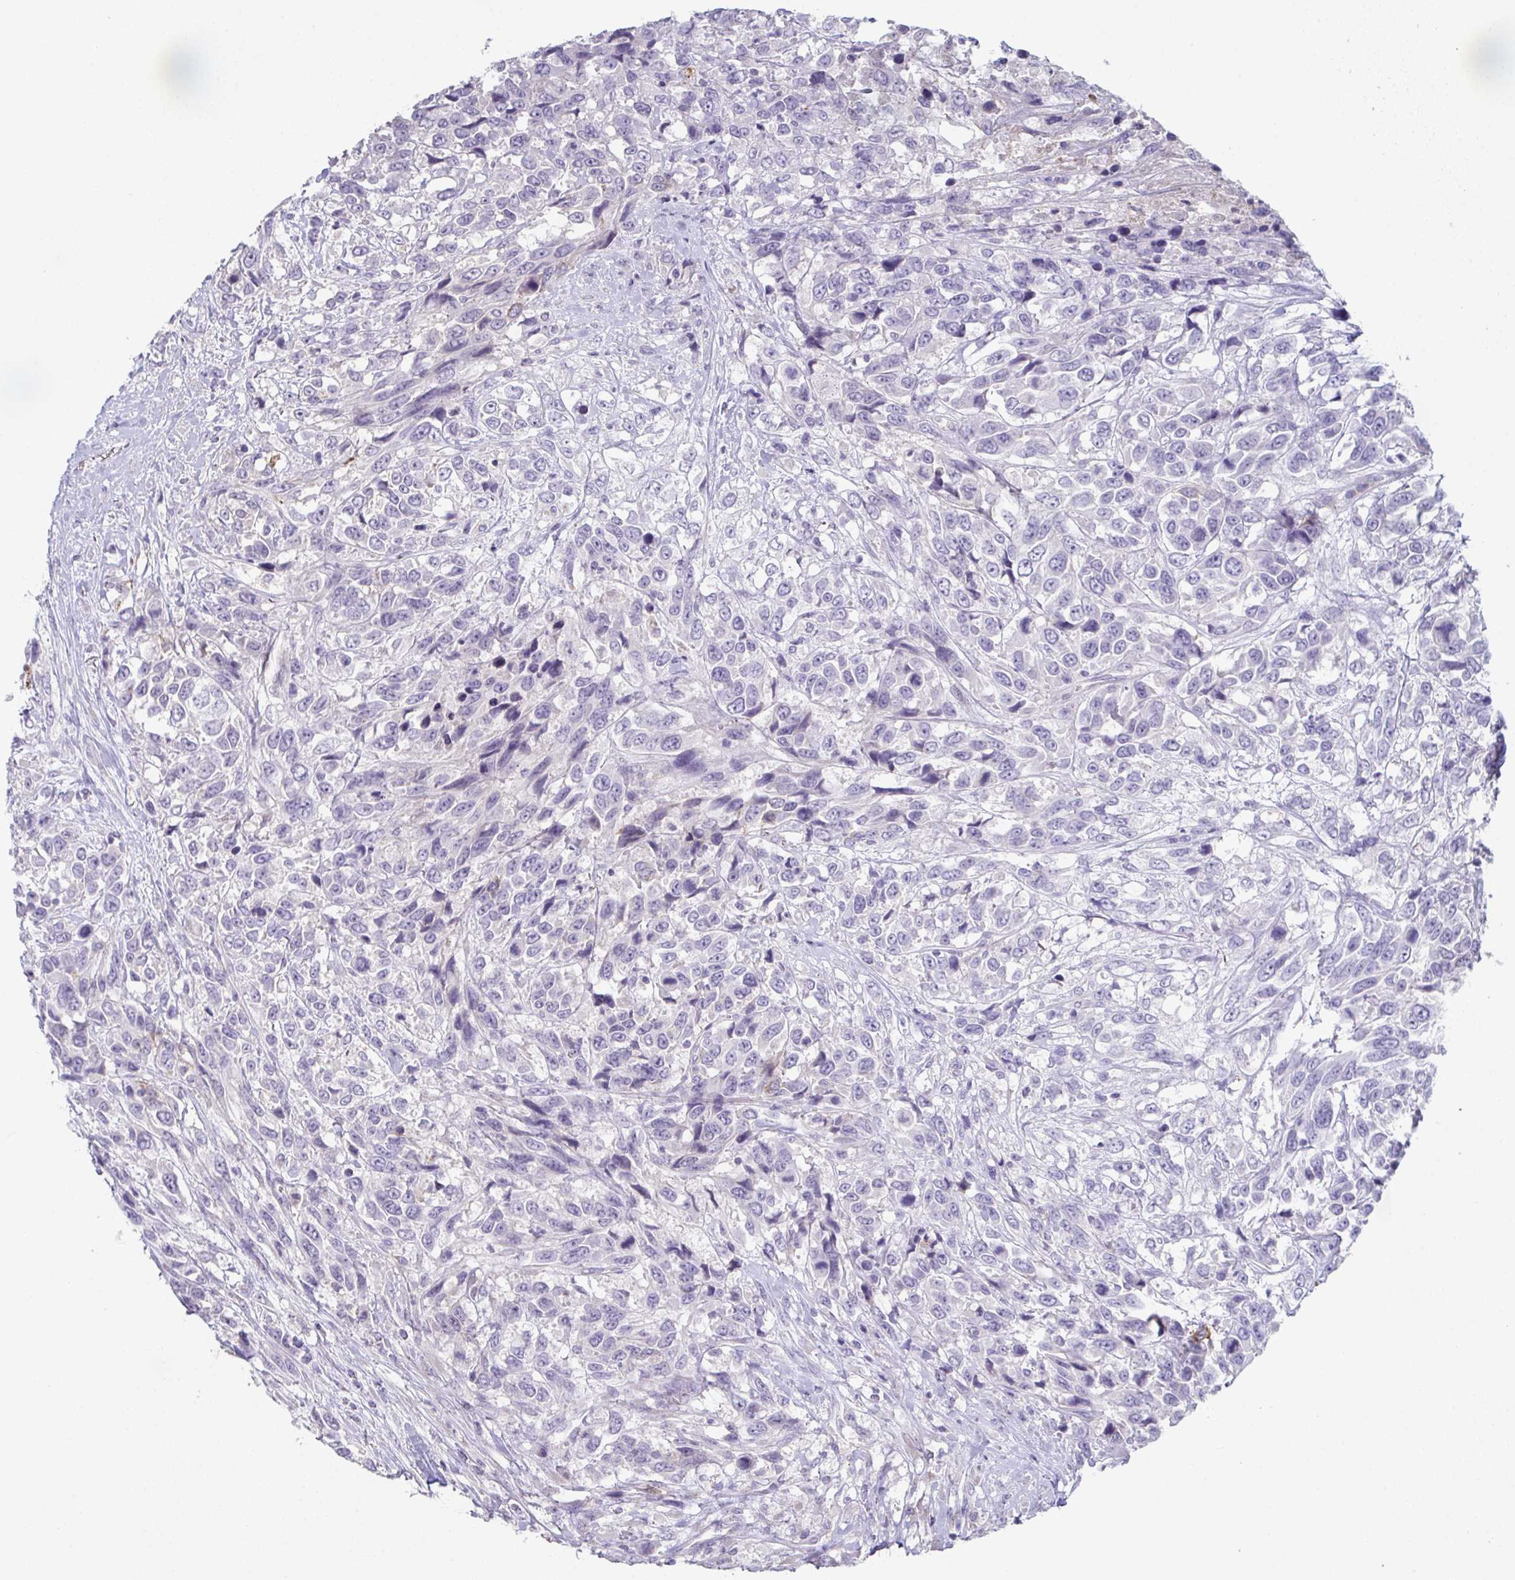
{"staining": {"intensity": "negative", "quantity": "none", "location": "none"}, "tissue": "urothelial cancer", "cell_type": "Tumor cells", "image_type": "cancer", "snomed": [{"axis": "morphology", "description": "Urothelial carcinoma, High grade"}, {"axis": "topography", "description": "Urinary bladder"}], "caption": "Human urothelial carcinoma (high-grade) stained for a protein using immunohistochemistry demonstrates no expression in tumor cells.", "gene": "ADAM21", "patient": {"sex": "female", "age": 70}}